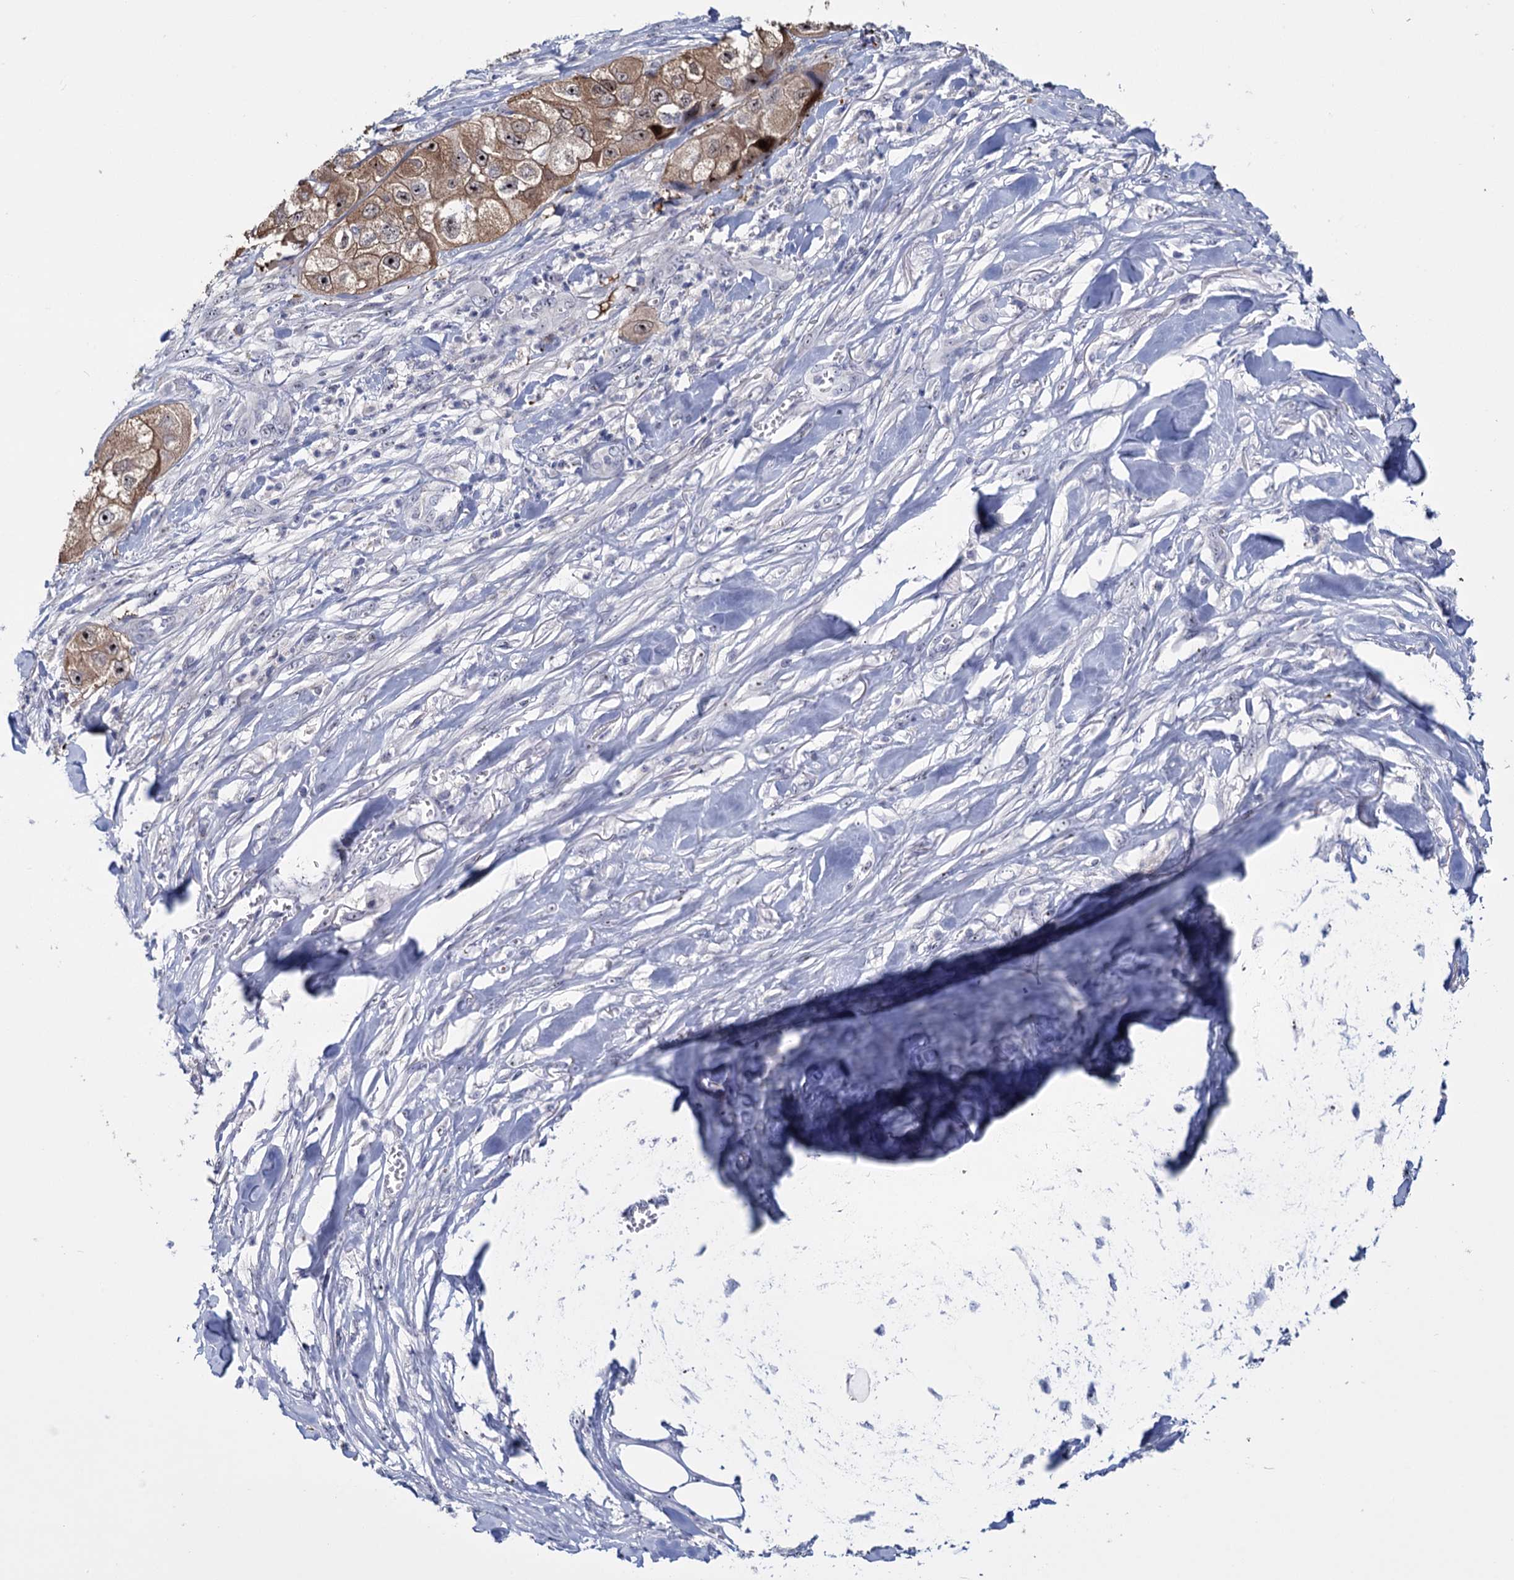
{"staining": {"intensity": "weak", "quantity": ">75%", "location": "cytoplasmic/membranous"}, "tissue": "skin cancer", "cell_type": "Tumor cells", "image_type": "cancer", "snomed": [{"axis": "morphology", "description": "Squamous cell carcinoma, NOS"}, {"axis": "topography", "description": "Skin"}, {"axis": "topography", "description": "Subcutis"}], "caption": "The immunohistochemical stain highlights weak cytoplasmic/membranous staining in tumor cells of skin cancer (squamous cell carcinoma) tissue.", "gene": "SFN", "patient": {"sex": "male", "age": 73}}